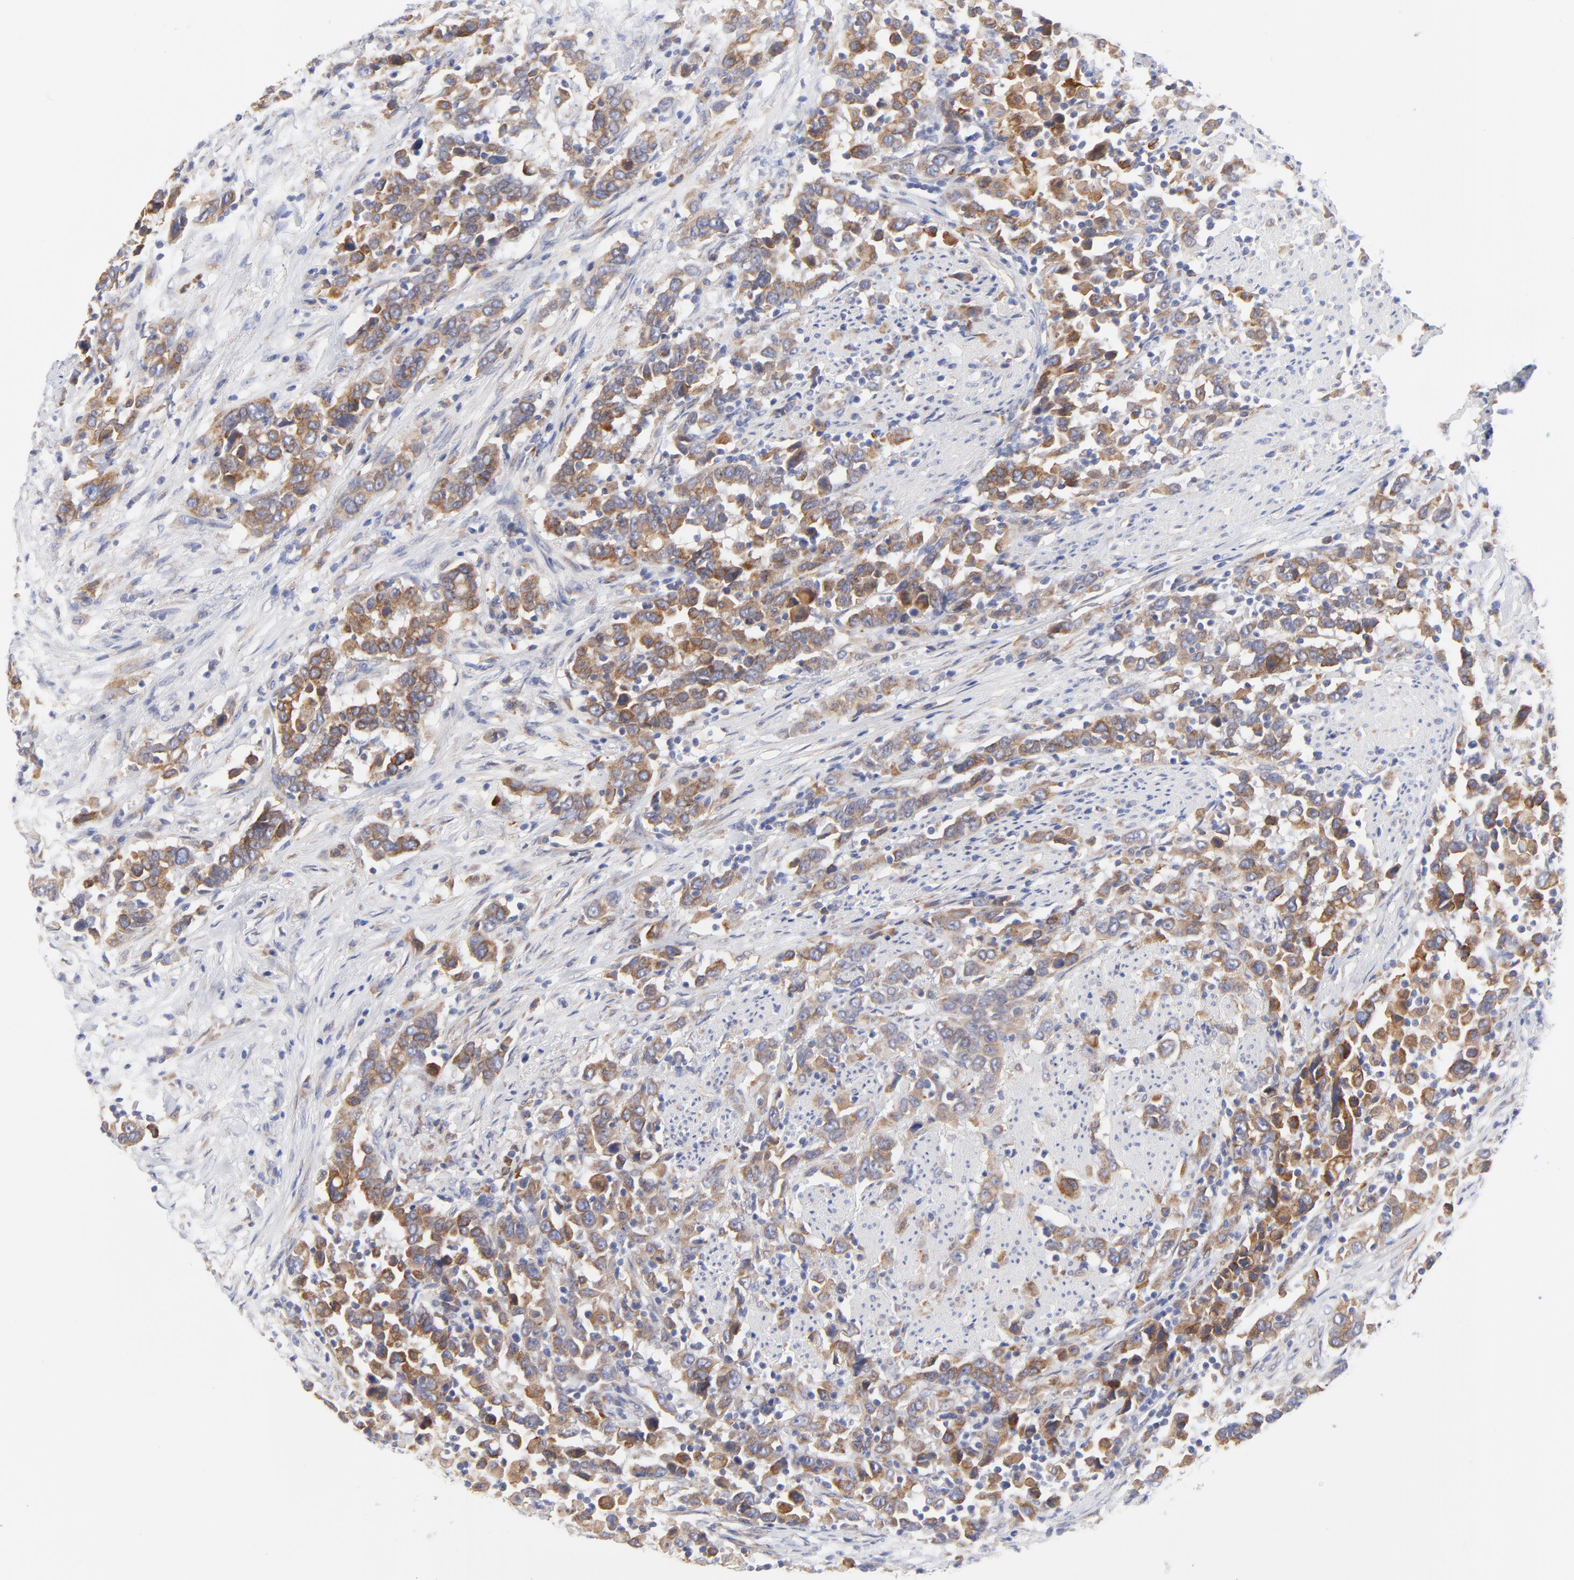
{"staining": {"intensity": "moderate", "quantity": ">75%", "location": "cytoplasmic/membranous"}, "tissue": "urothelial cancer", "cell_type": "Tumor cells", "image_type": "cancer", "snomed": [{"axis": "morphology", "description": "Urothelial carcinoma, High grade"}, {"axis": "topography", "description": "Urinary bladder"}], "caption": "A medium amount of moderate cytoplasmic/membranous expression is present in about >75% of tumor cells in urothelial cancer tissue.", "gene": "MOSPD2", "patient": {"sex": "male", "age": 61}}